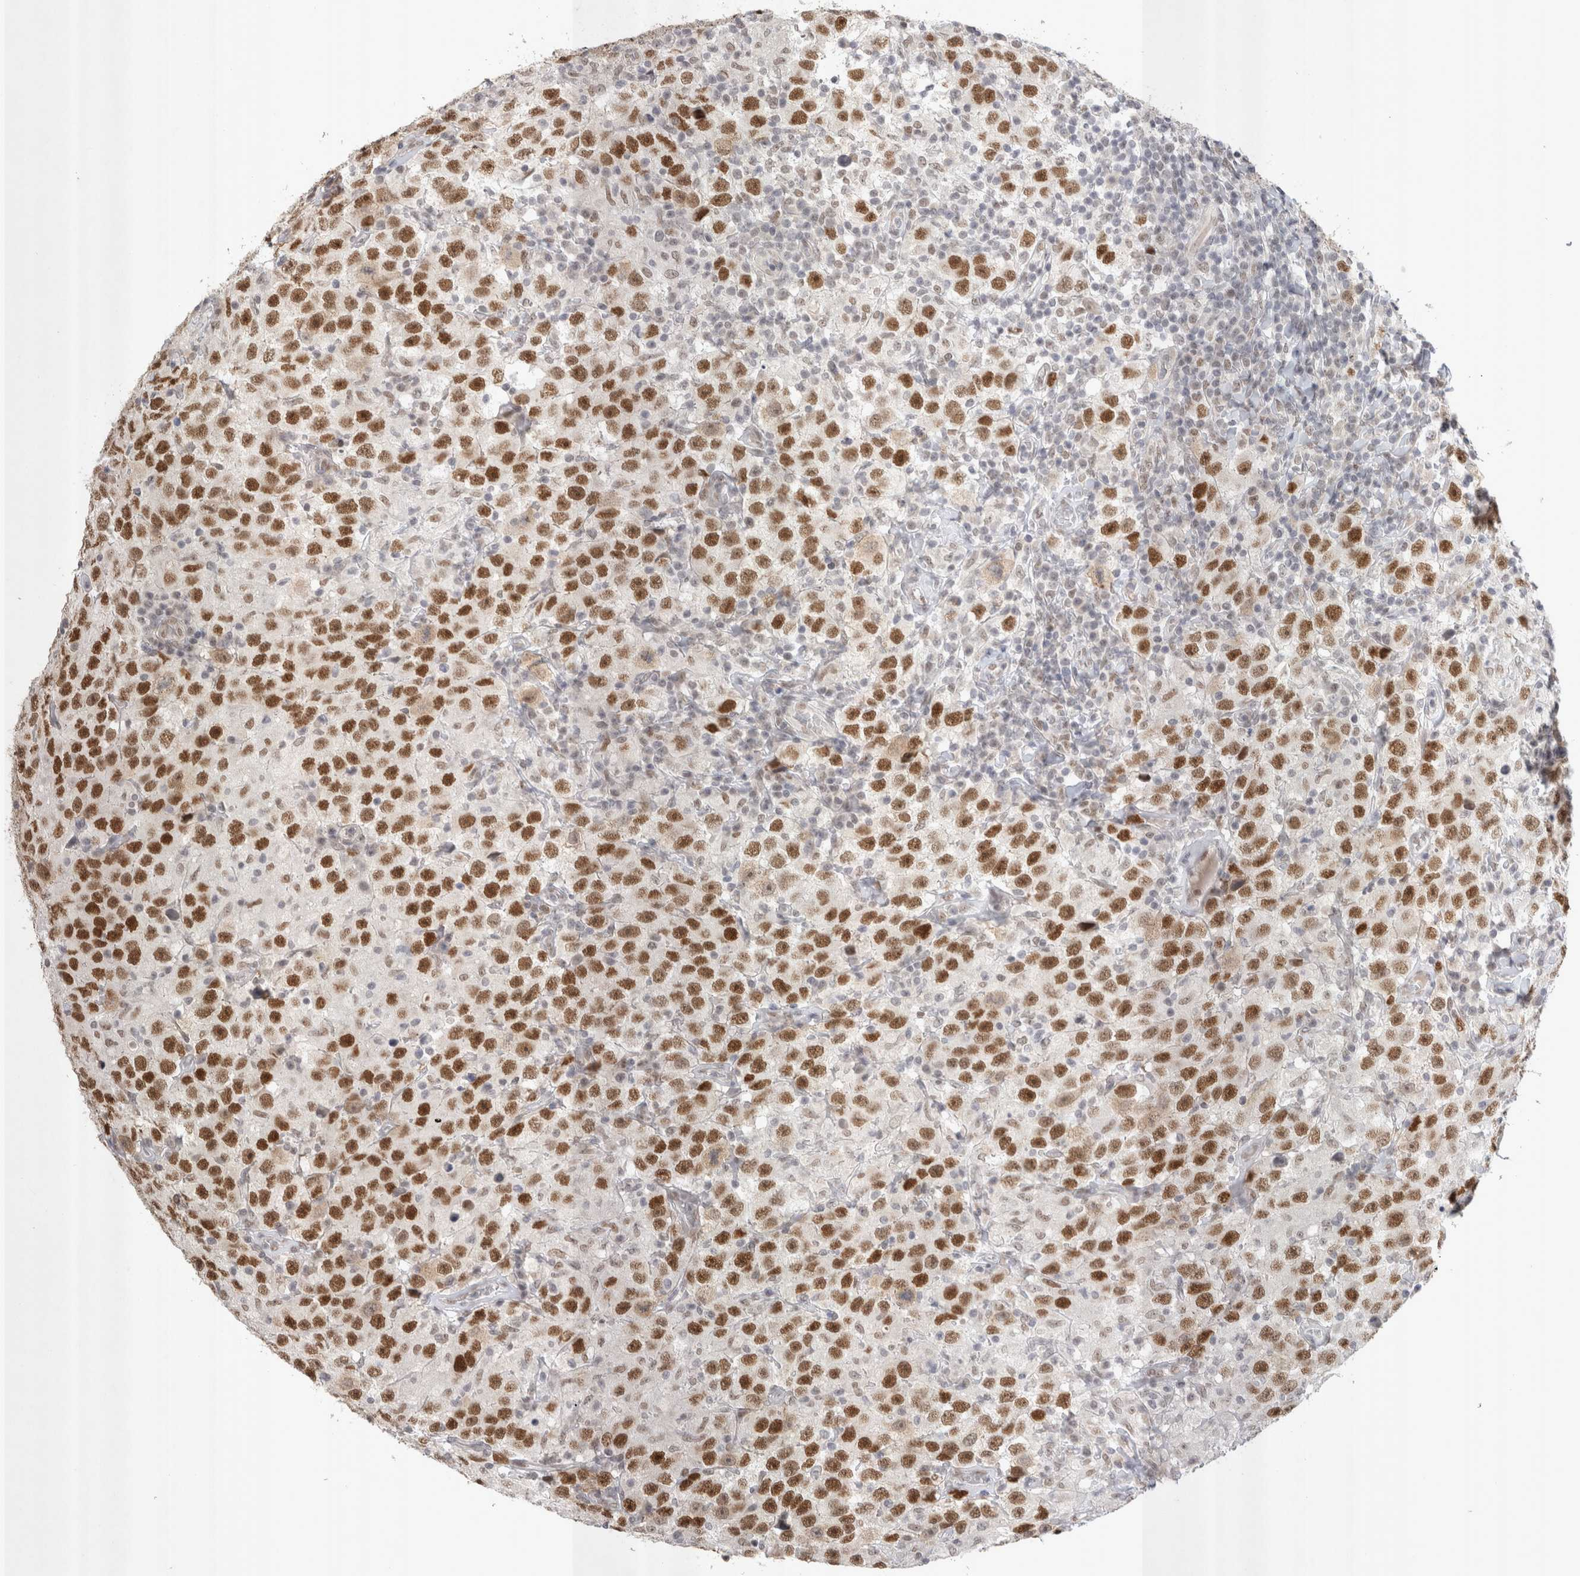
{"staining": {"intensity": "strong", "quantity": ">75%", "location": "nuclear"}, "tissue": "testis cancer", "cell_type": "Tumor cells", "image_type": "cancer", "snomed": [{"axis": "morphology", "description": "Seminoma, NOS"}, {"axis": "topography", "description": "Testis"}], "caption": "An image of human testis cancer (seminoma) stained for a protein exhibits strong nuclear brown staining in tumor cells.", "gene": "RECQL4", "patient": {"sex": "male", "age": 41}}